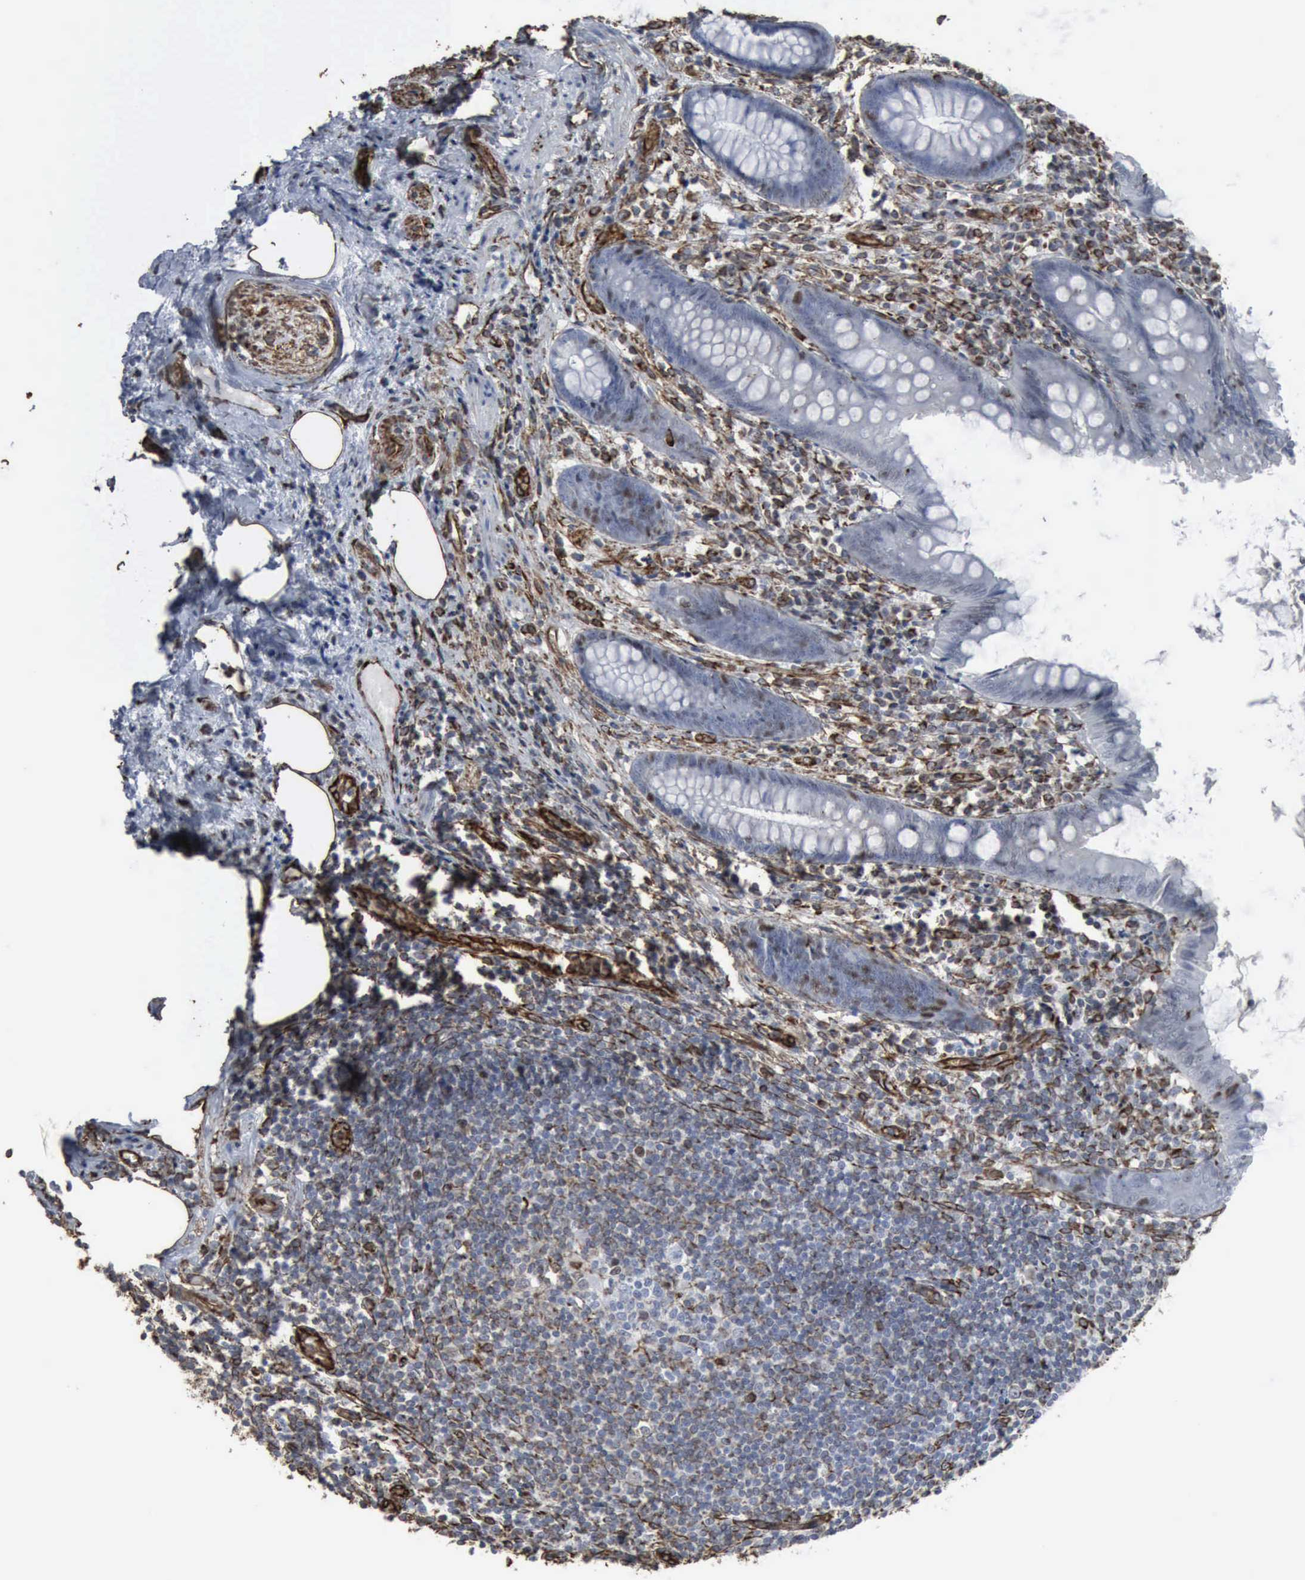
{"staining": {"intensity": "negative", "quantity": "none", "location": "none"}, "tissue": "appendix", "cell_type": "Glandular cells", "image_type": "normal", "snomed": [{"axis": "morphology", "description": "Normal tissue, NOS"}, {"axis": "topography", "description": "Appendix"}], "caption": "Immunohistochemistry image of benign appendix stained for a protein (brown), which exhibits no expression in glandular cells.", "gene": "CCNE1", "patient": {"sex": "female", "age": 36}}